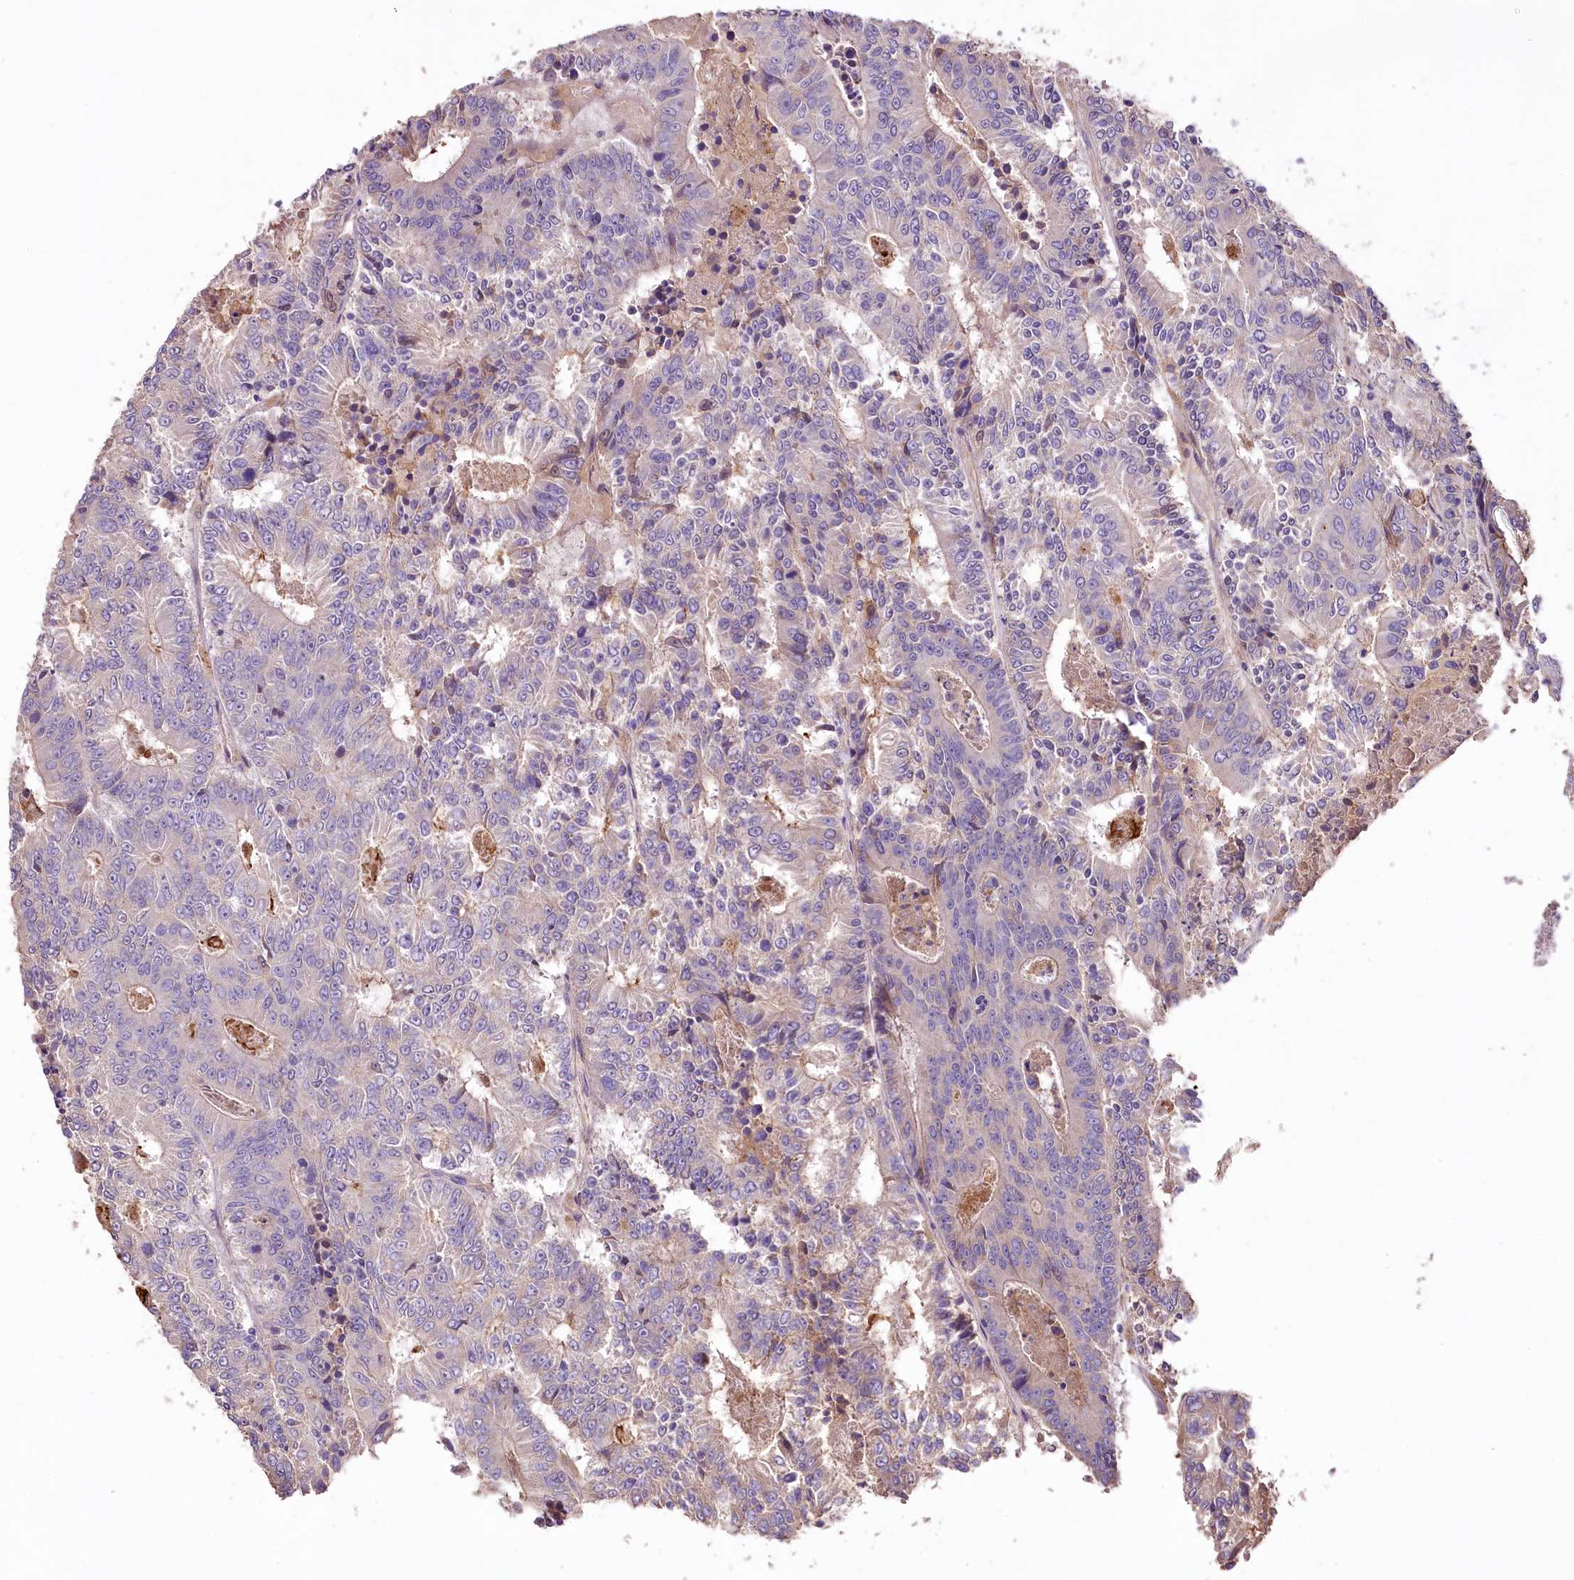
{"staining": {"intensity": "weak", "quantity": "<25%", "location": "cytoplasmic/membranous"}, "tissue": "colorectal cancer", "cell_type": "Tumor cells", "image_type": "cancer", "snomed": [{"axis": "morphology", "description": "Adenocarcinoma, NOS"}, {"axis": "topography", "description": "Colon"}], "caption": "Human colorectal cancer stained for a protein using IHC reveals no expression in tumor cells.", "gene": "PCYOX1L", "patient": {"sex": "male", "age": 83}}